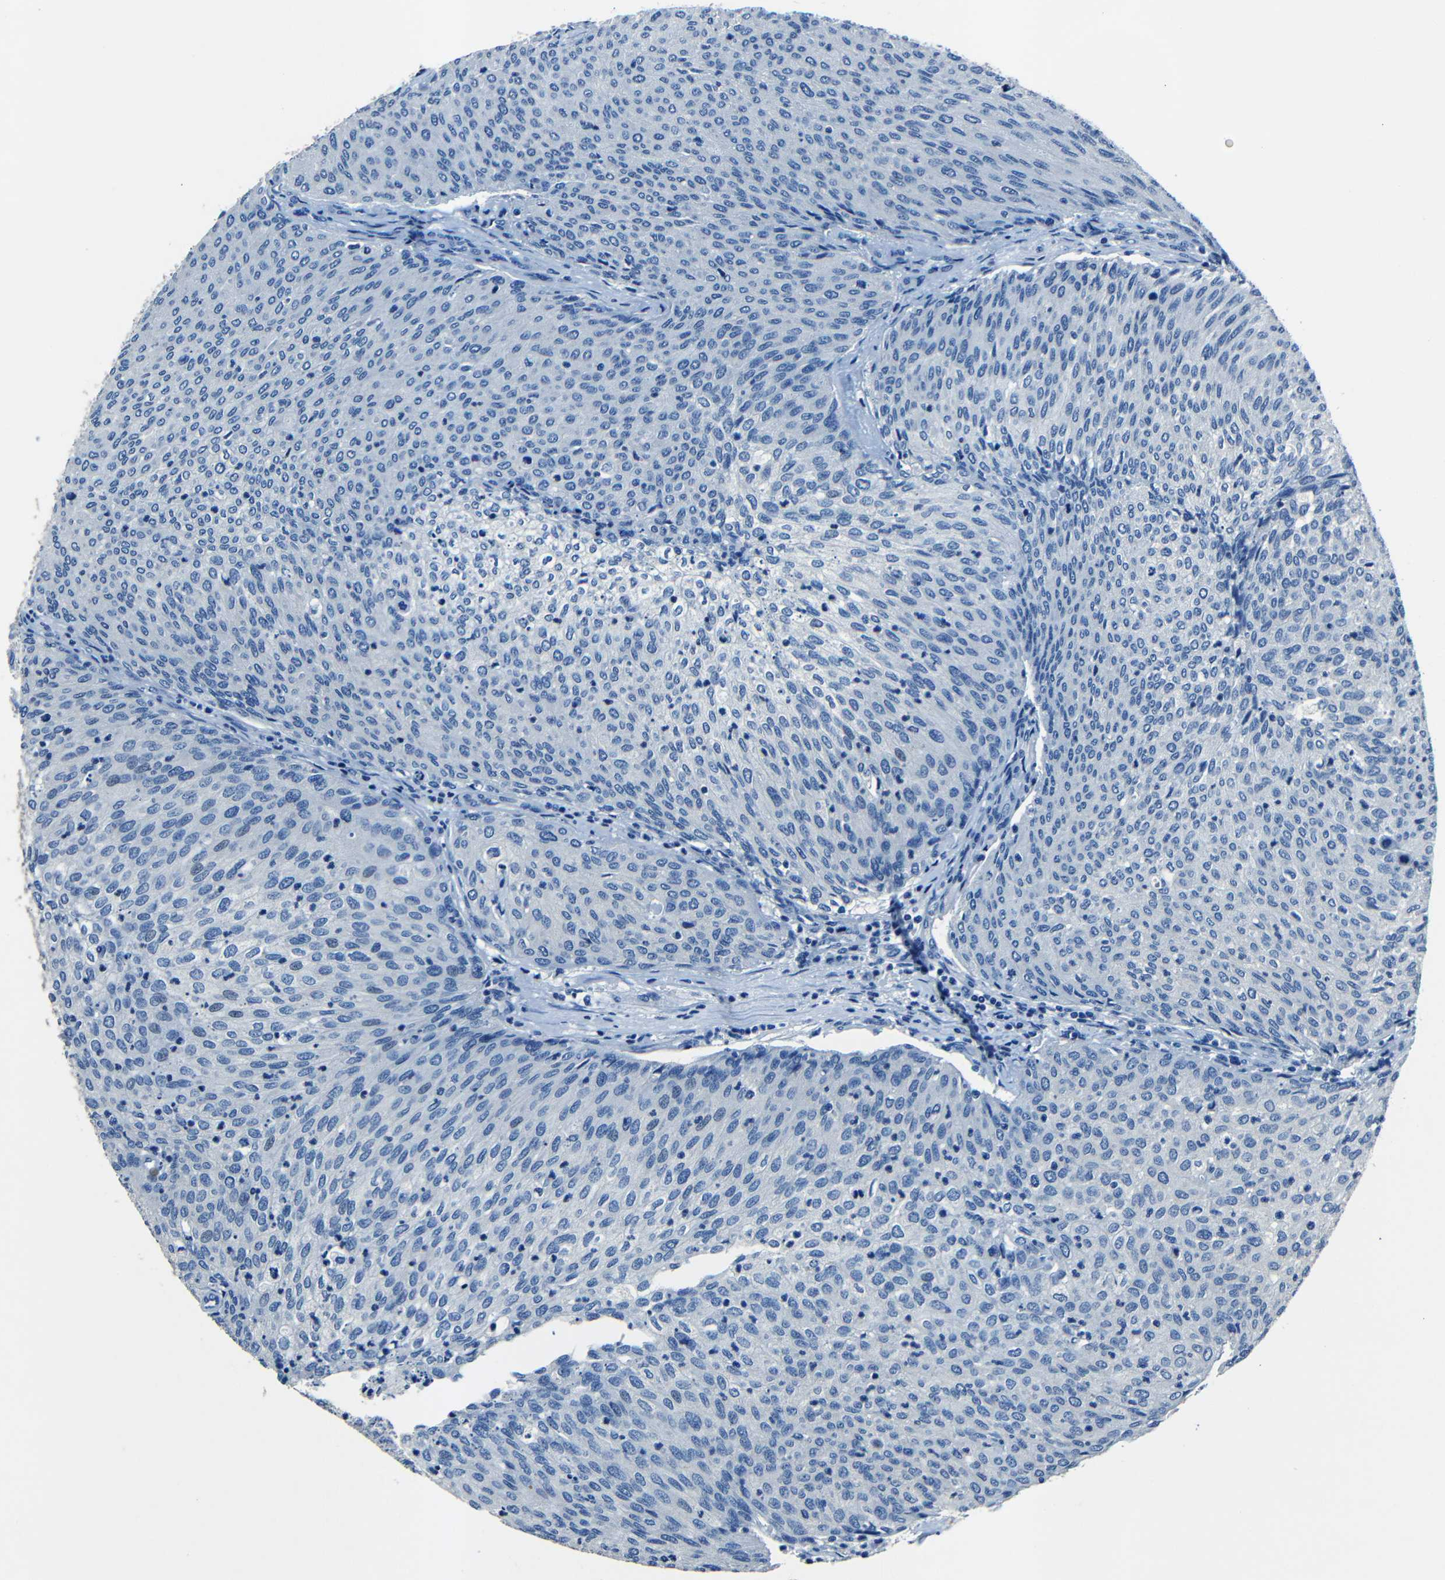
{"staining": {"intensity": "negative", "quantity": "none", "location": "none"}, "tissue": "urothelial cancer", "cell_type": "Tumor cells", "image_type": "cancer", "snomed": [{"axis": "morphology", "description": "Urothelial carcinoma, Low grade"}, {"axis": "topography", "description": "Urinary bladder"}], "caption": "Tumor cells are negative for brown protein staining in urothelial cancer. (IHC, brightfield microscopy, high magnification).", "gene": "NCMAP", "patient": {"sex": "female", "age": 79}}